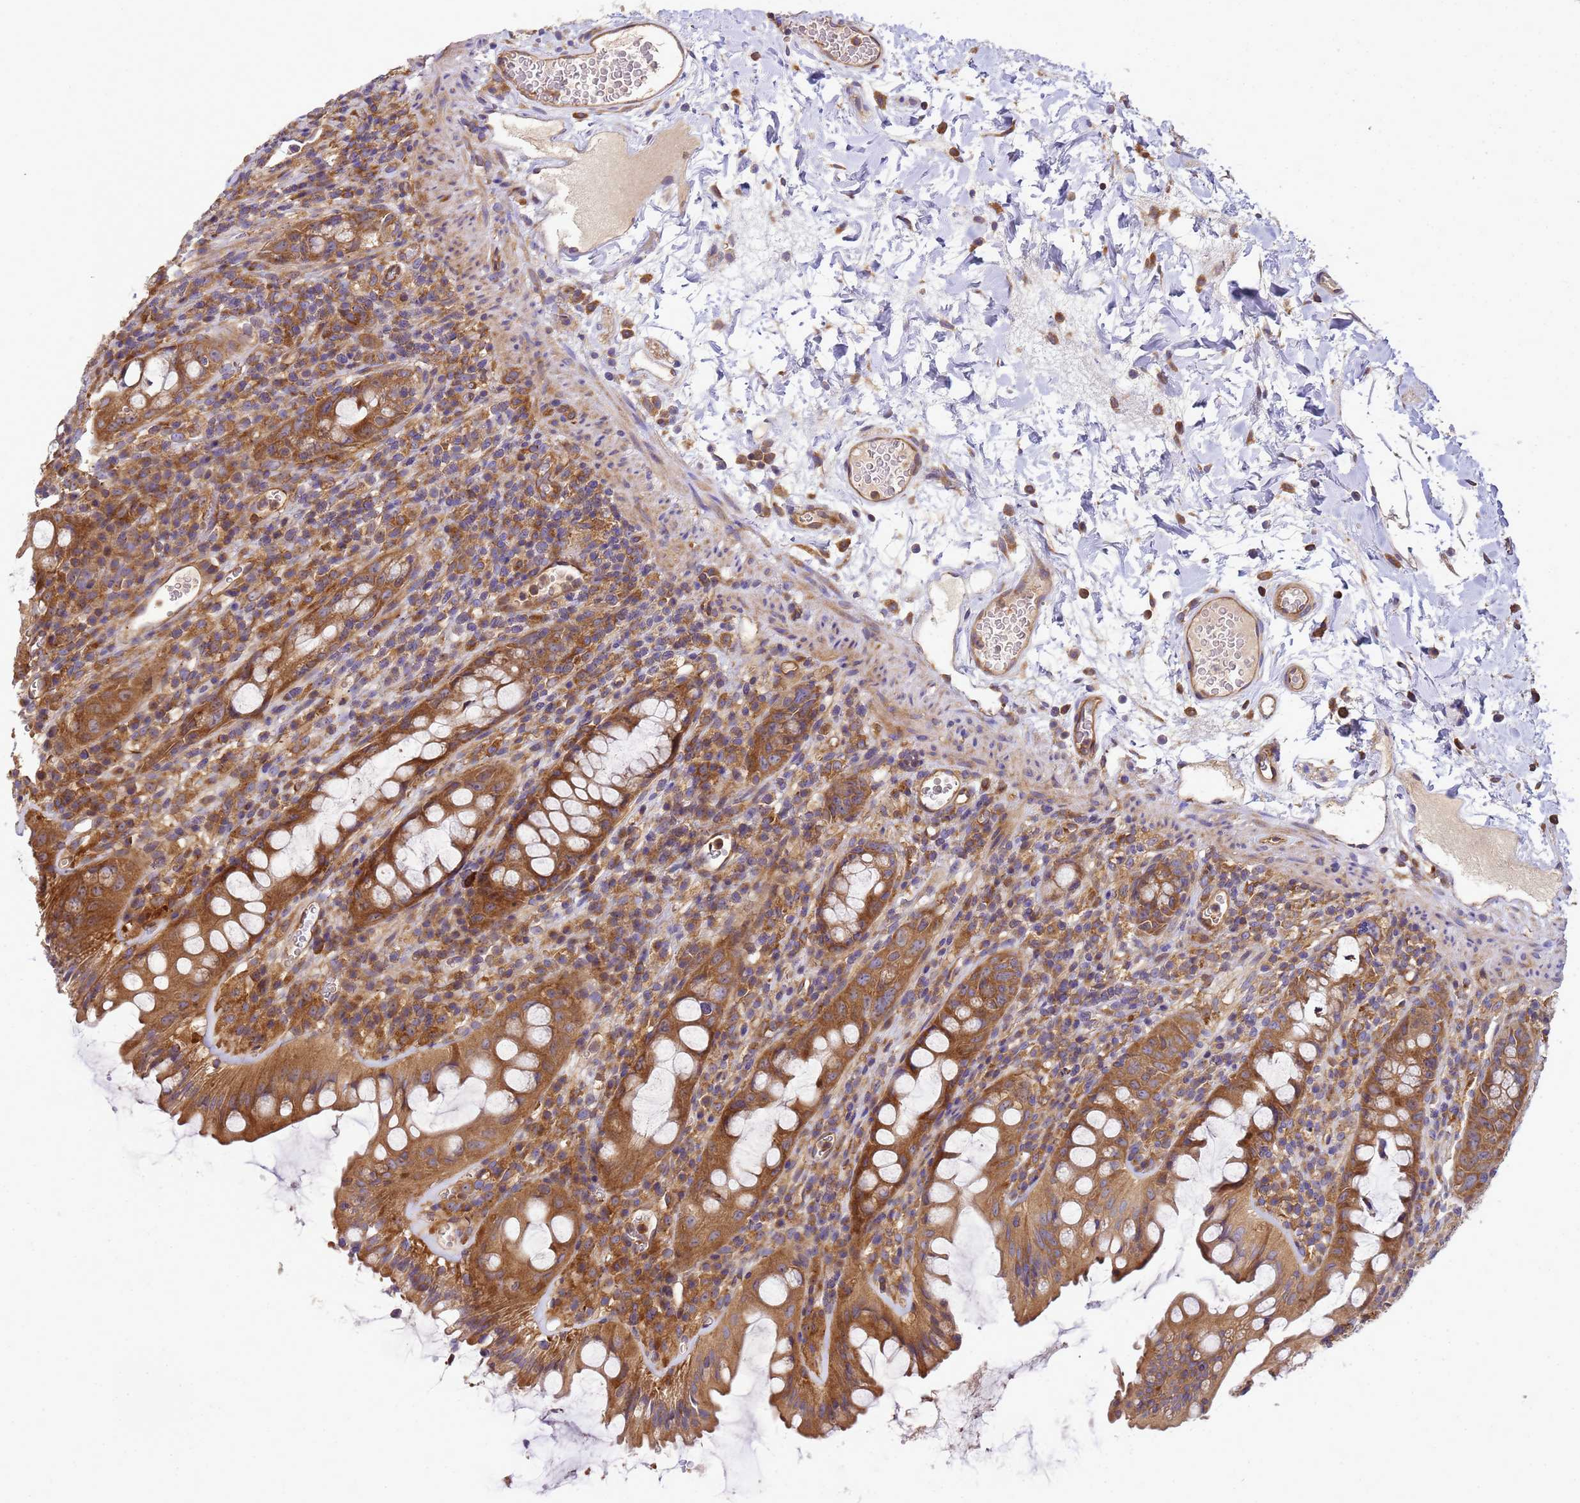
{"staining": {"intensity": "strong", "quantity": ">75%", "location": "cytoplasmic/membranous"}, "tissue": "rectum", "cell_type": "Glandular cells", "image_type": "normal", "snomed": [{"axis": "morphology", "description": "Normal tissue, NOS"}, {"axis": "topography", "description": "Rectum"}], "caption": "Protein positivity by IHC exhibits strong cytoplasmic/membranous staining in approximately >75% of glandular cells in unremarkable rectum.", "gene": "BECN1", "patient": {"sex": "female", "age": 57}}